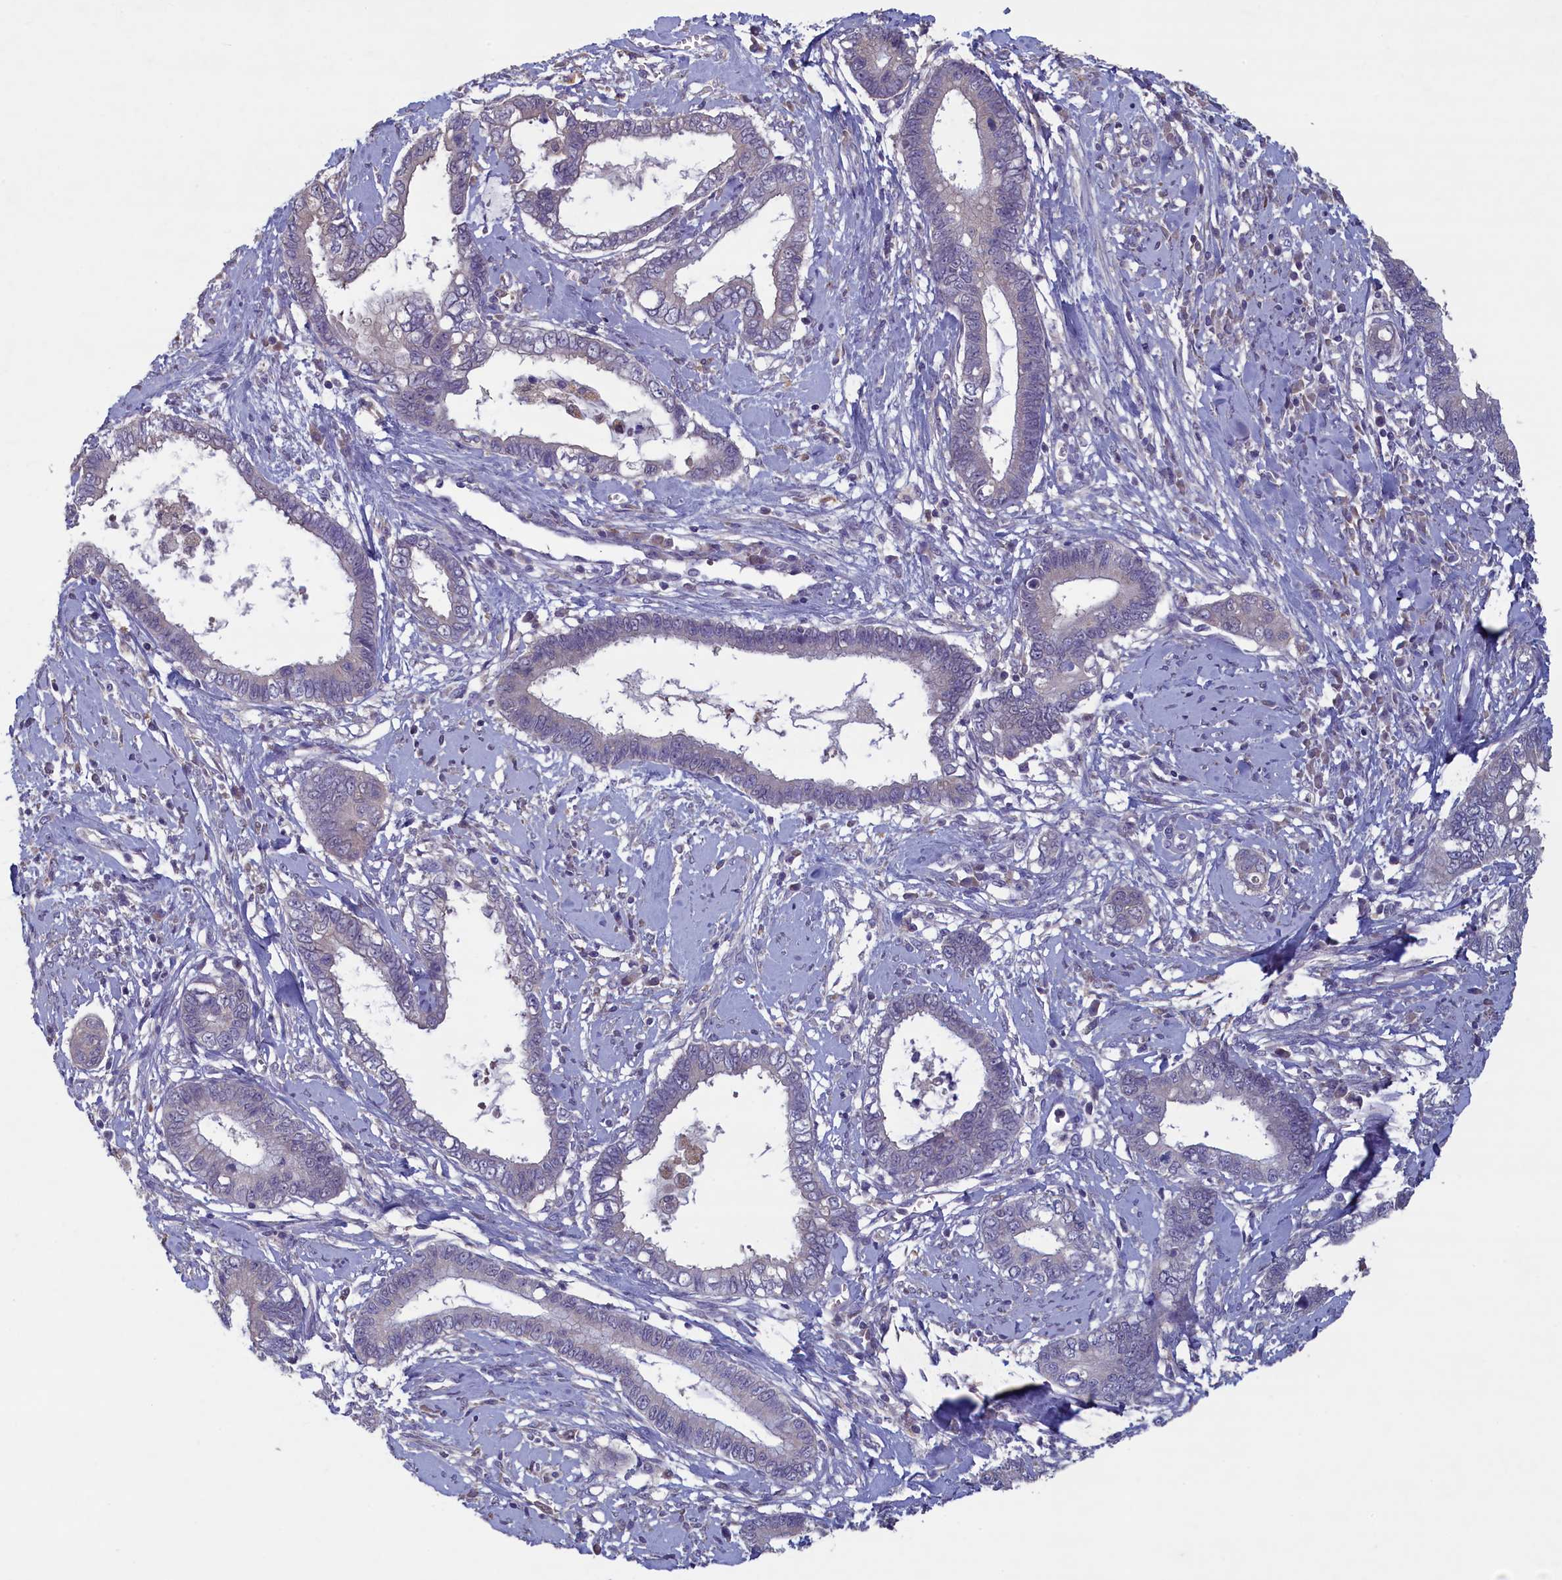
{"staining": {"intensity": "negative", "quantity": "none", "location": "none"}, "tissue": "cervical cancer", "cell_type": "Tumor cells", "image_type": "cancer", "snomed": [{"axis": "morphology", "description": "Adenocarcinoma, NOS"}, {"axis": "topography", "description": "Cervix"}], "caption": "There is no significant expression in tumor cells of cervical cancer (adenocarcinoma).", "gene": "ATF7IP2", "patient": {"sex": "female", "age": 44}}